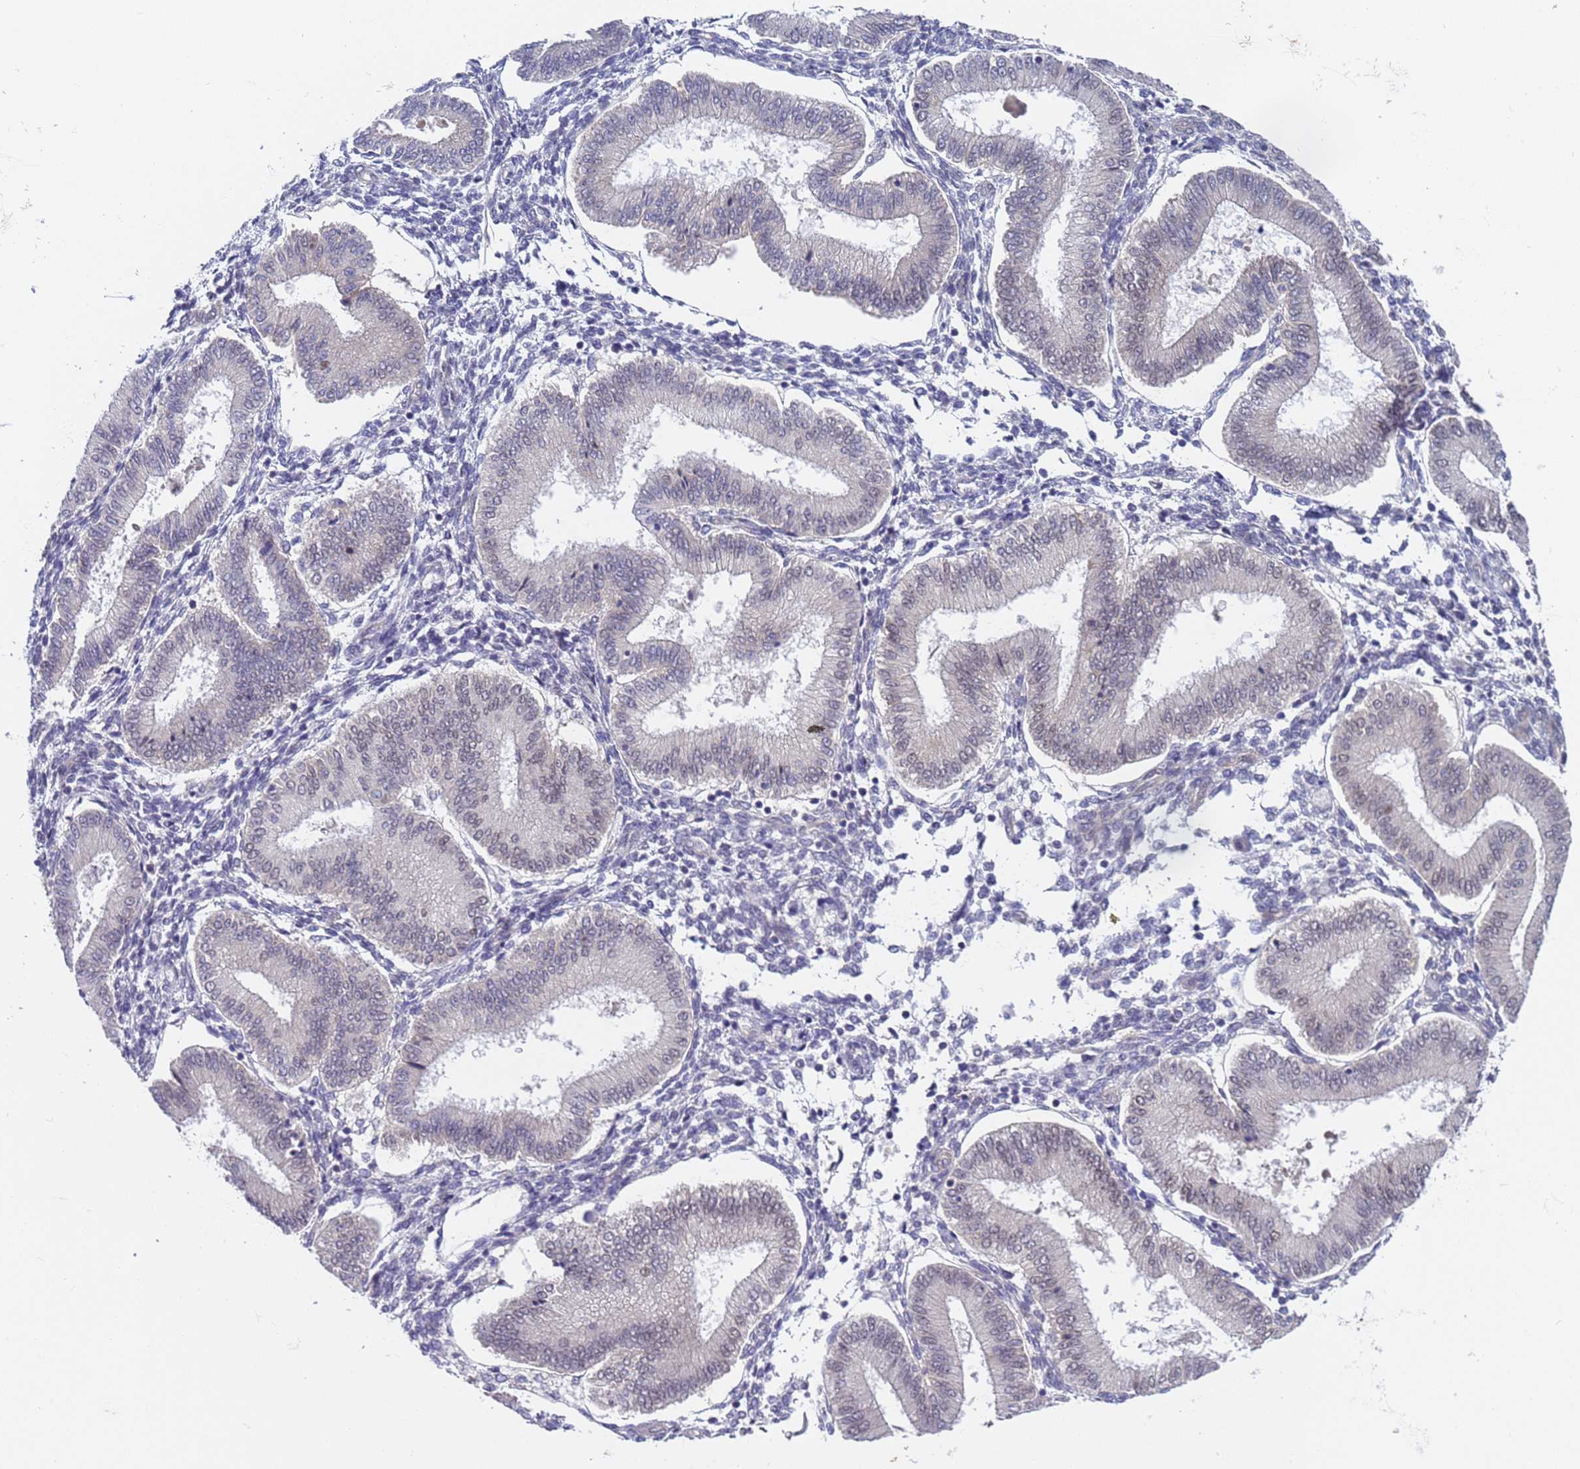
{"staining": {"intensity": "negative", "quantity": "none", "location": "none"}, "tissue": "endometrium", "cell_type": "Cells in endometrial stroma", "image_type": "normal", "snomed": [{"axis": "morphology", "description": "Normal tissue, NOS"}, {"axis": "topography", "description": "Endometrium"}], "caption": "Immunohistochemistry photomicrograph of unremarkable endometrium stained for a protein (brown), which exhibits no positivity in cells in endometrial stroma.", "gene": "TRMT10A", "patient": {"sex": "female", "age": 39}}